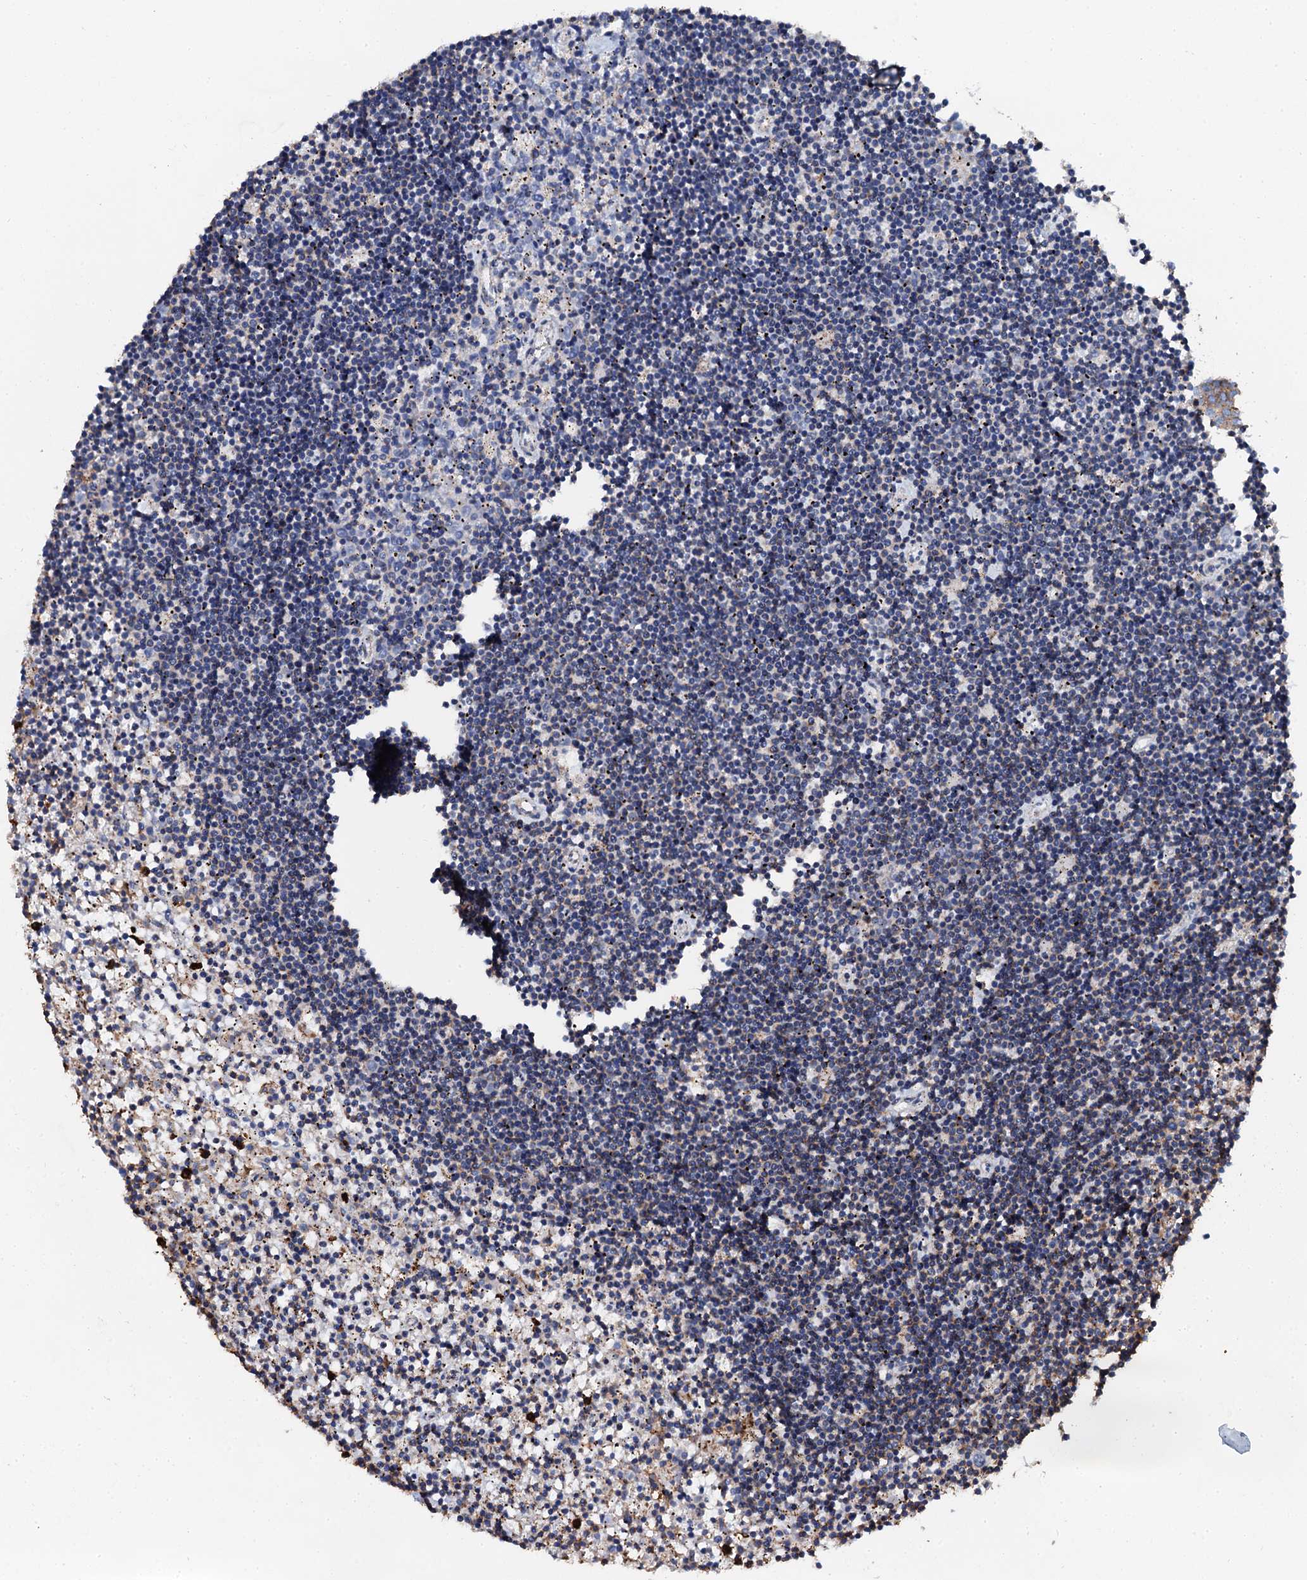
{"staining": {"intensity": "negative", "quantity": "none", "location": "none"}, "tissue": "lymphoma", "cell_type": "Tumor cells", "image_type": "cancer", "snomed": [{"axis": "morphology", "description": "Malignant lymphoma, non-Hodgkin's type, Low grade"}, {"axis": "topography", "description": "Spleen"}], "caption": "Tumor cells show no significant protein staining in lymphoma.", "gene": "INTS10", "patient": {"sex": "male", "age": 76}}